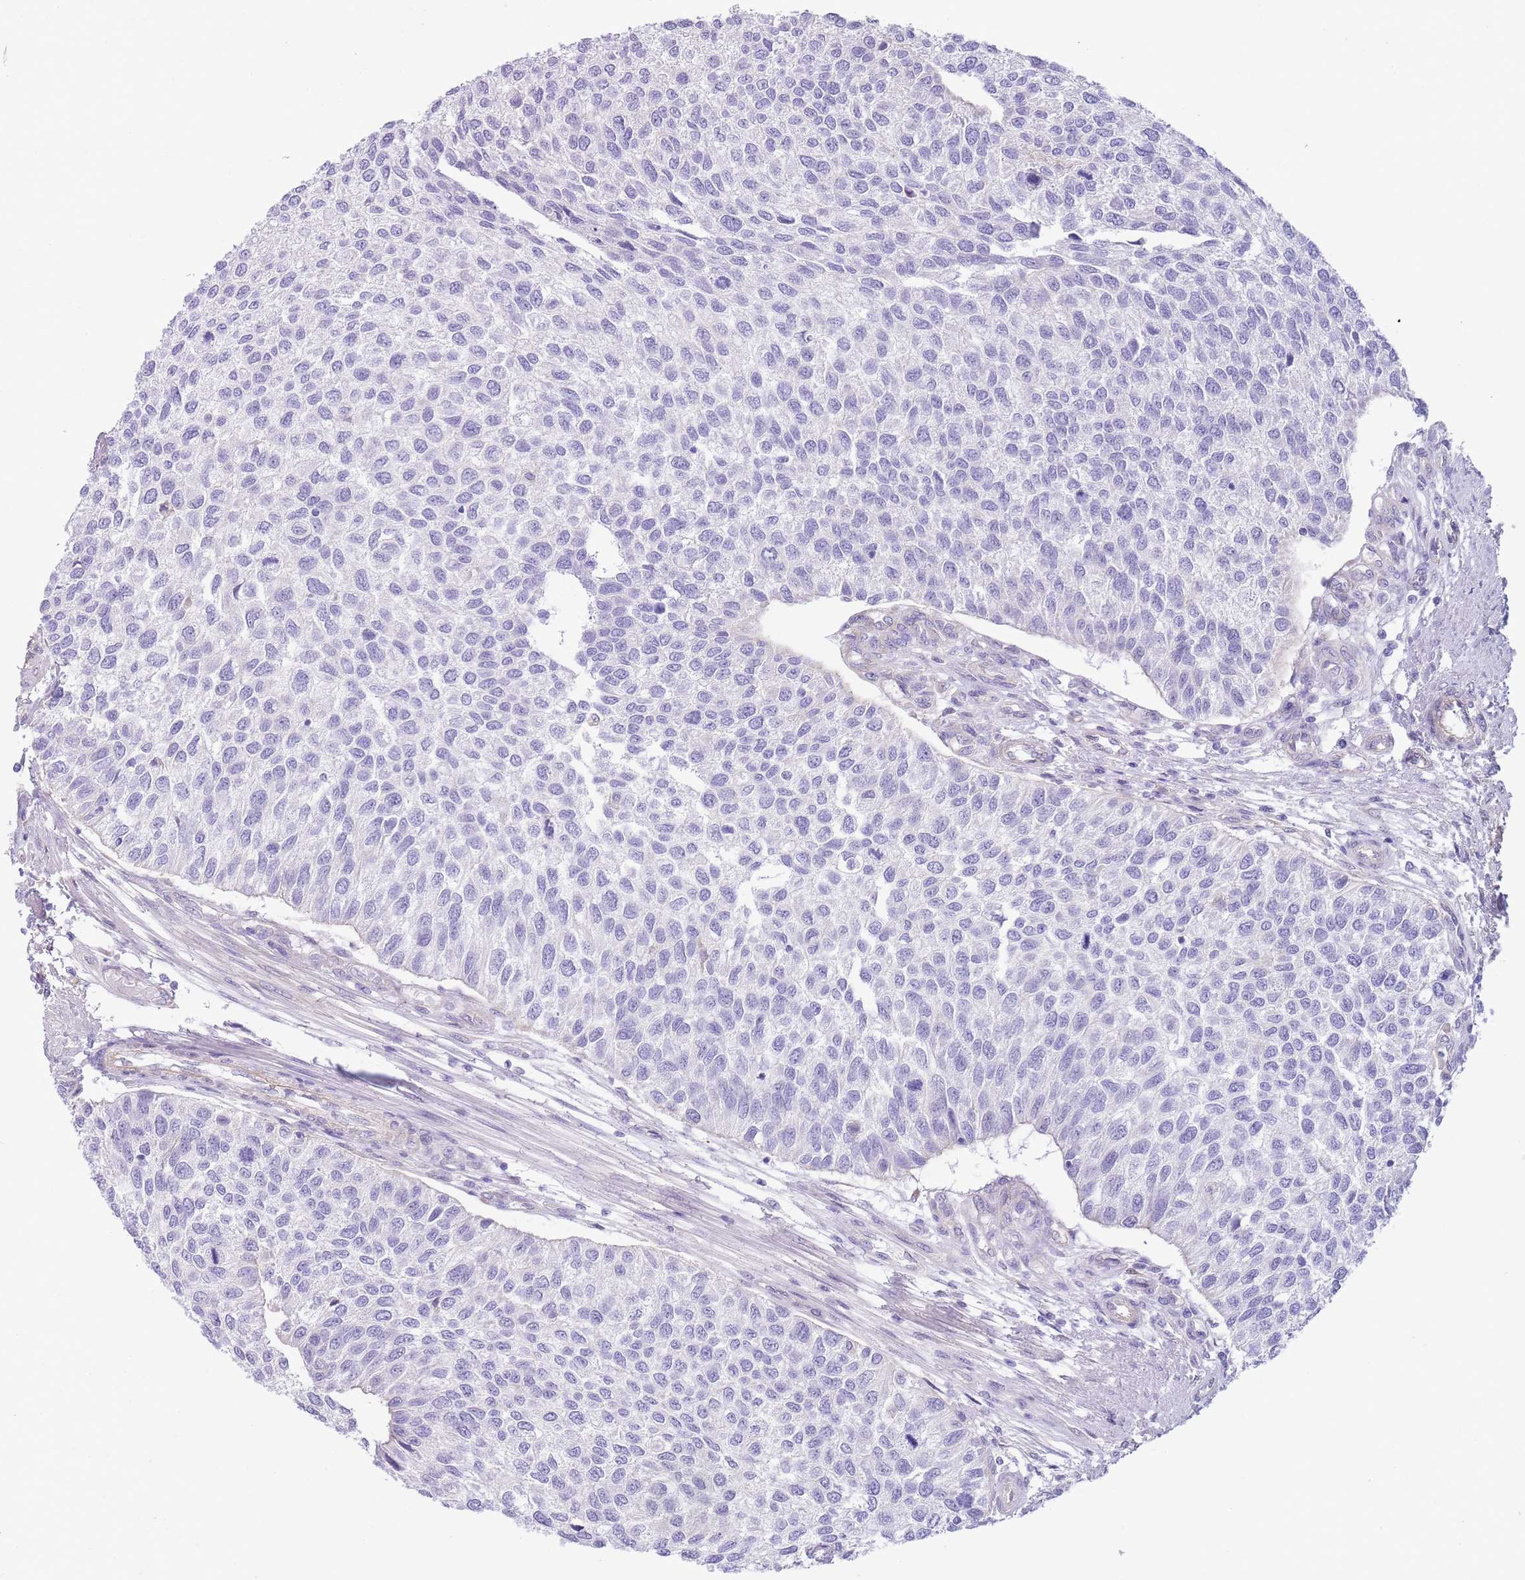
{"staining": {"intensity": "negative", "quantity": "none", "location": "none"}, "tissue": "urothelial cancer", "cell_type": "Tumor cells", "image_type": "cancer", "snomed": [{"axis": "morphology", "description": "Urothelial carcinoma, NOS"}, {"axis": "topography", "description": "Urinary bladder"}], "caption": "Transitional cell carcinoma was stained to show a protein in brown. There is no significant staining in tumor cells.", "gene": "RBP3", "patient": {"sex": "male", "age": 55}}